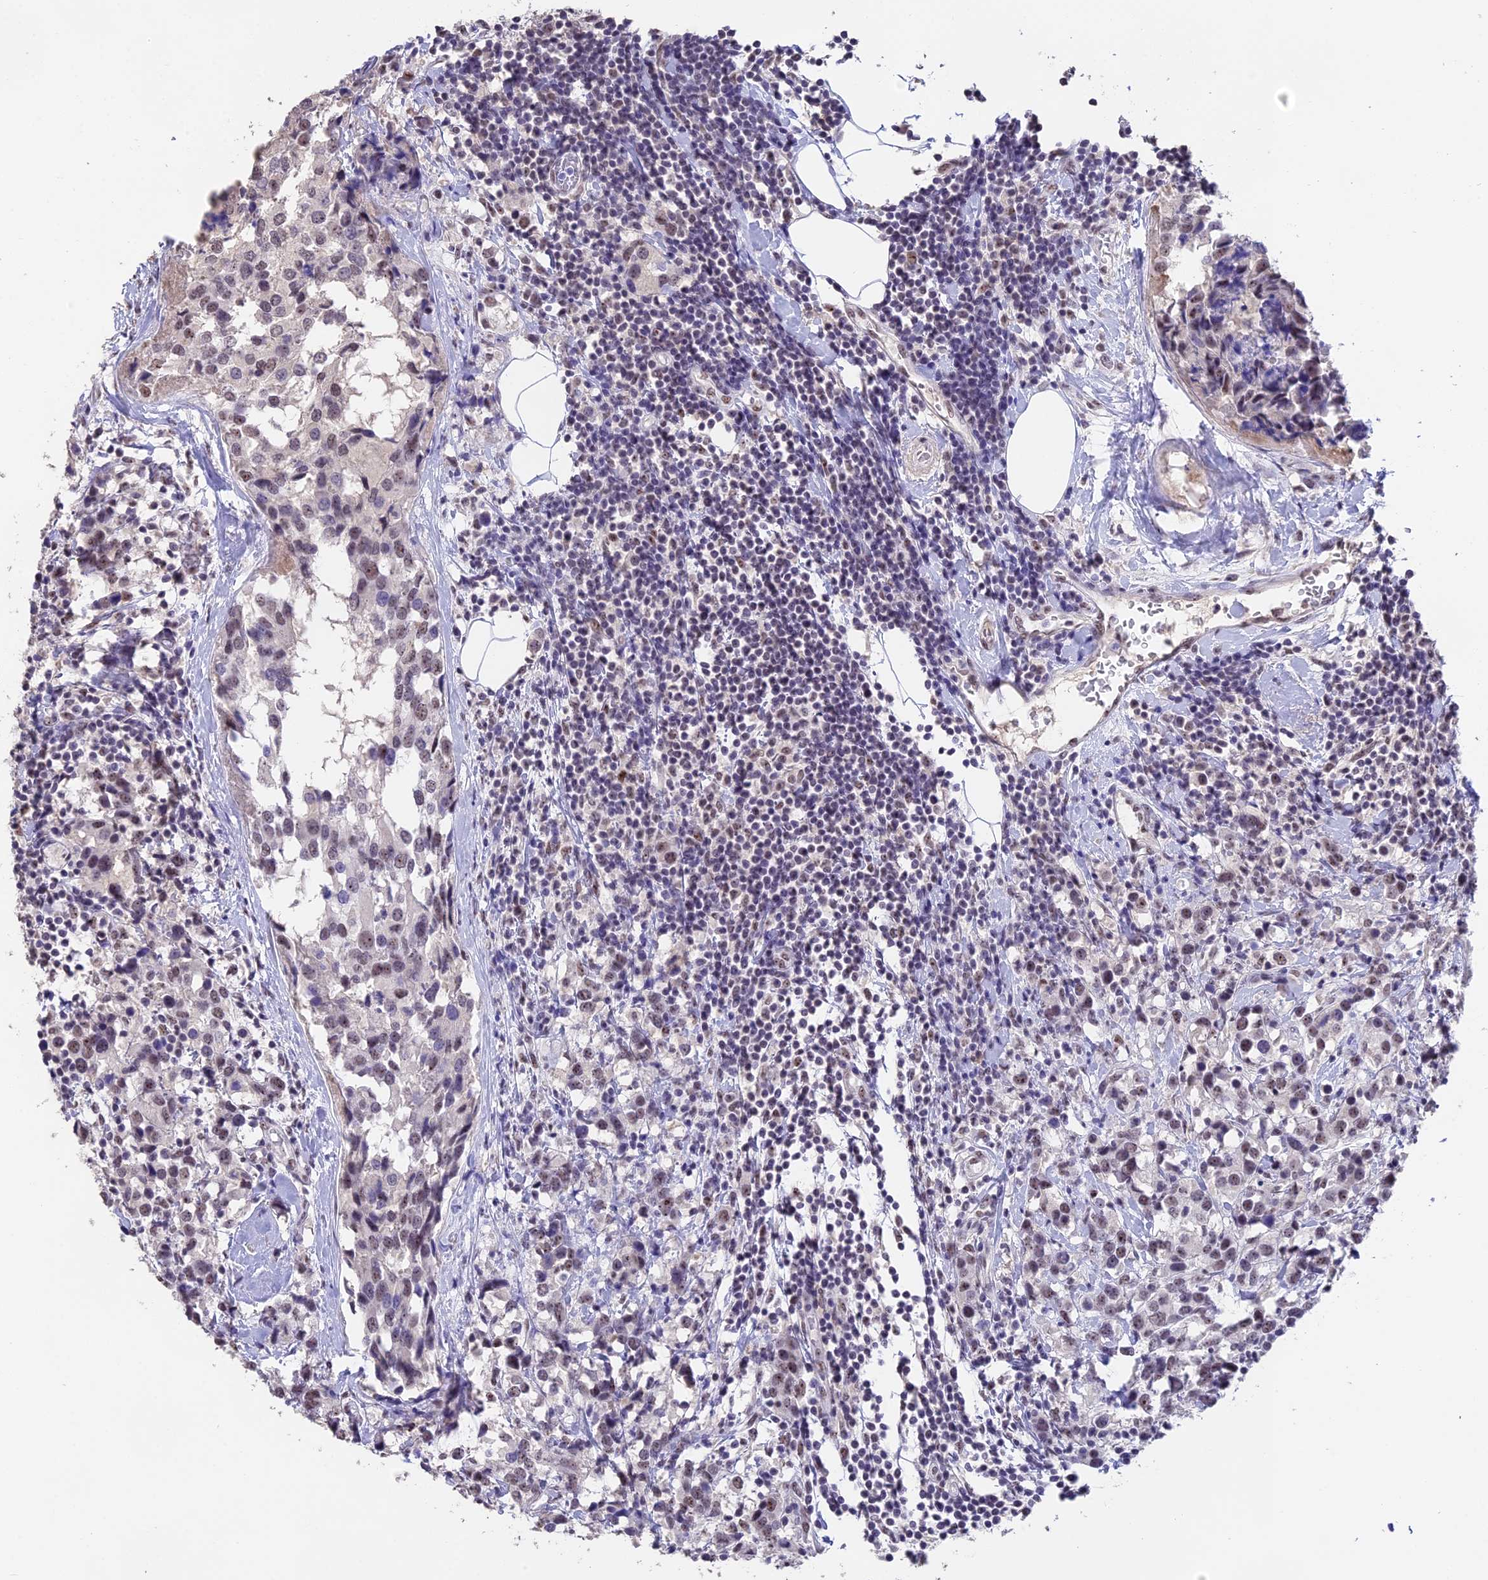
{"staining": {"intensity": "weak", "quantity": ">75%", "location": "nuclear"}, "tissue": "breast cancer", "cell_type": "Tumor cells", "image_type": "cancer", "snomed": [{"axis": "morphology", "description": "Lobular carcinoma"}, {"axis": "topography", "description": "Breast"}], "caption": "Weak nuclear staining is appreciated in about >75% of tumor cells in lobular carcinoma (breast).", "gene": "SETD2", "patient": {"sex": "female", "age": 59}}